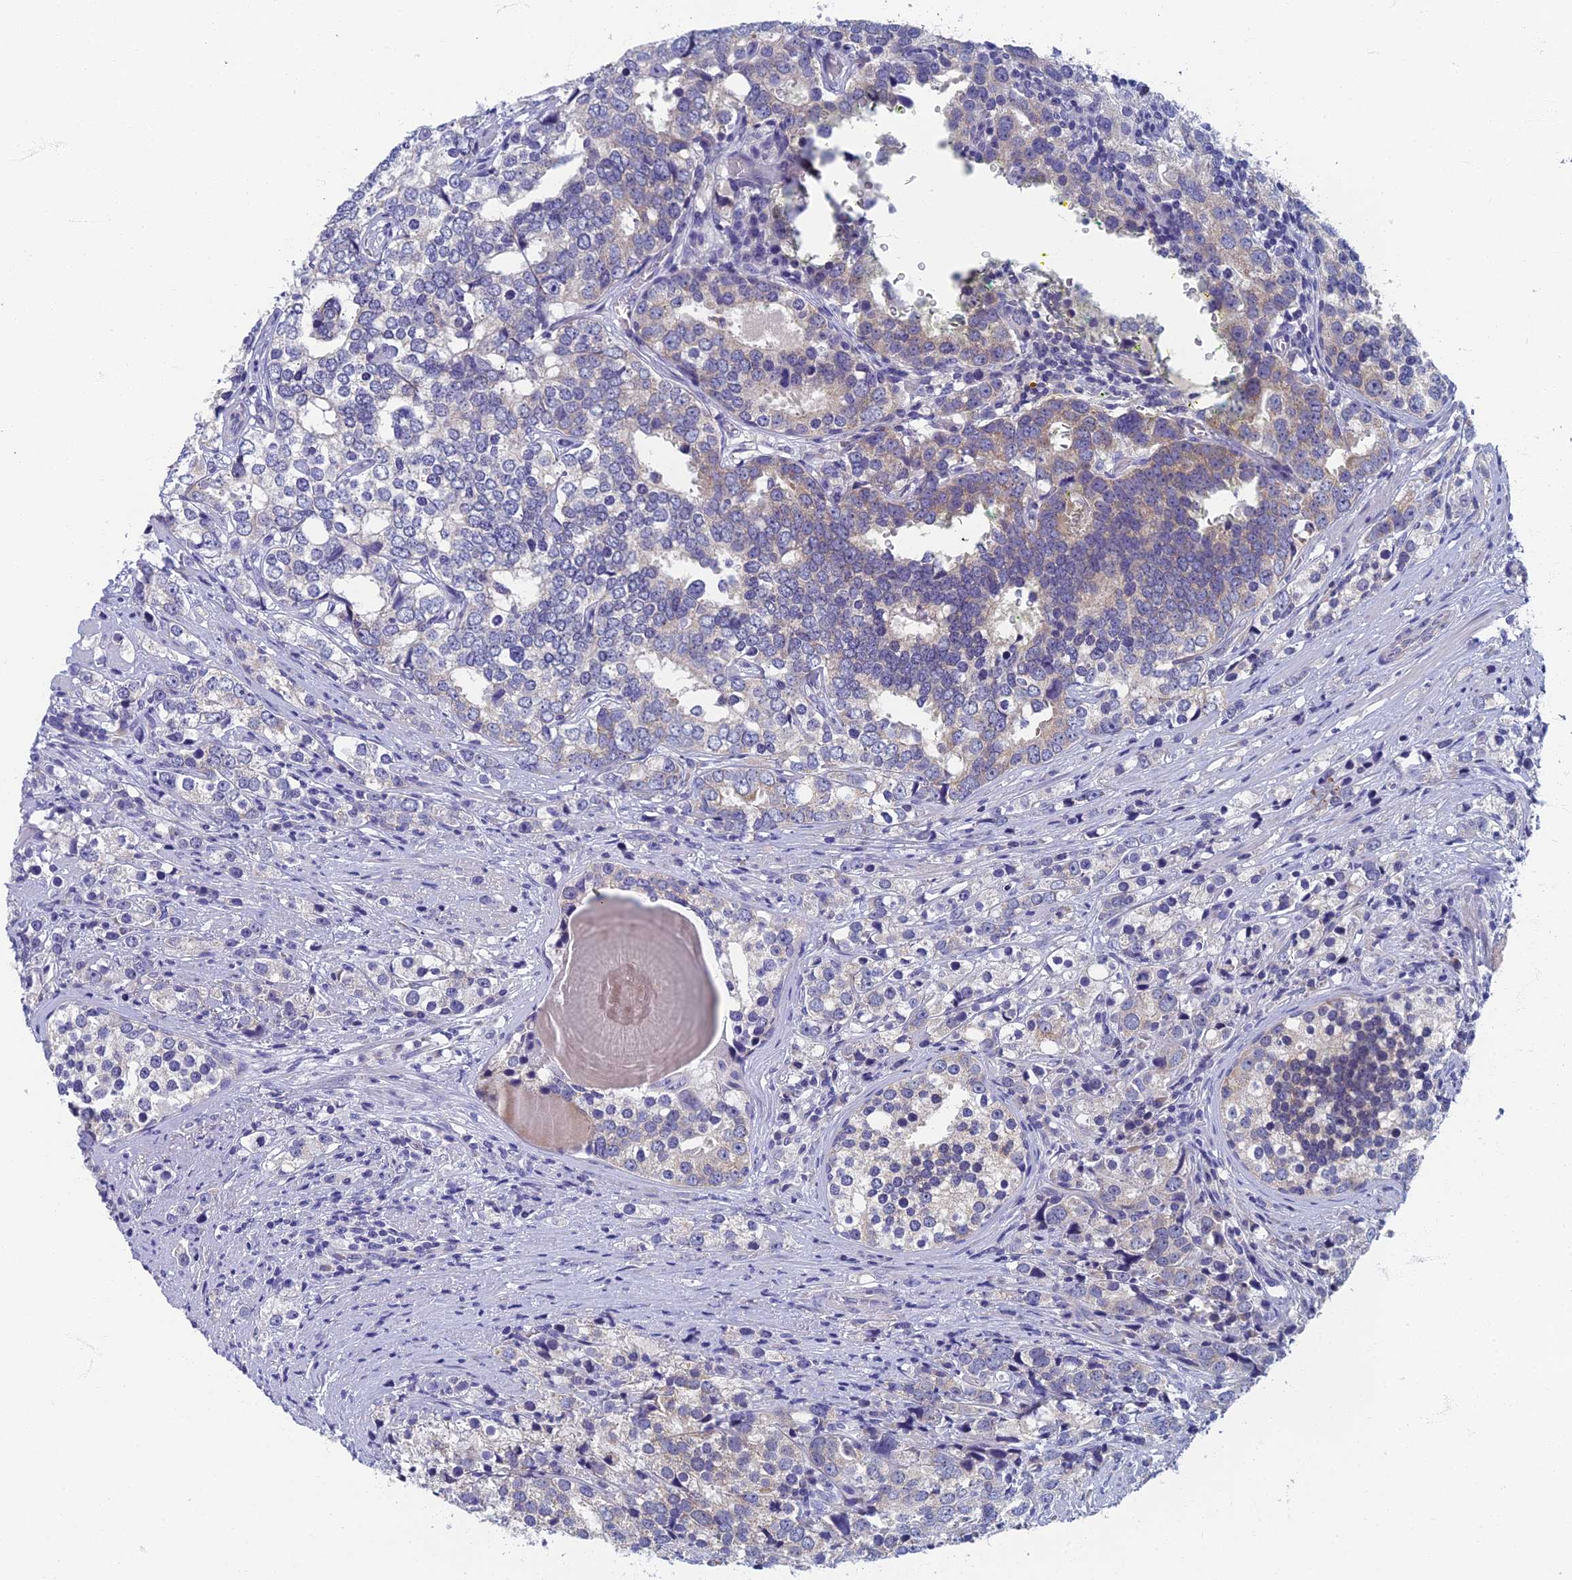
{"staining": {"intensity": "moderate", "quantity": "<25%", "location": "cytoplasmic/membranous"}, "tissue": "prostate cancer", "cell_type": "Tumor cells", "image_type": "cancer", "snomed": [{"axis": "morphology", "description": "Adenocarcinoma, High grade"}, {"axis": "topography", "description": "Prostate"}], "caption": "Brown immunohistochemical staining in human prostate cancer (adenocarcinoma (high-grade)) demonstrates moderate cytoplasmic/membranous positivity in approximately <25% of tumor cells.", "gene": "SPIN4", "patient": {"sex": "male", "age": 71}}